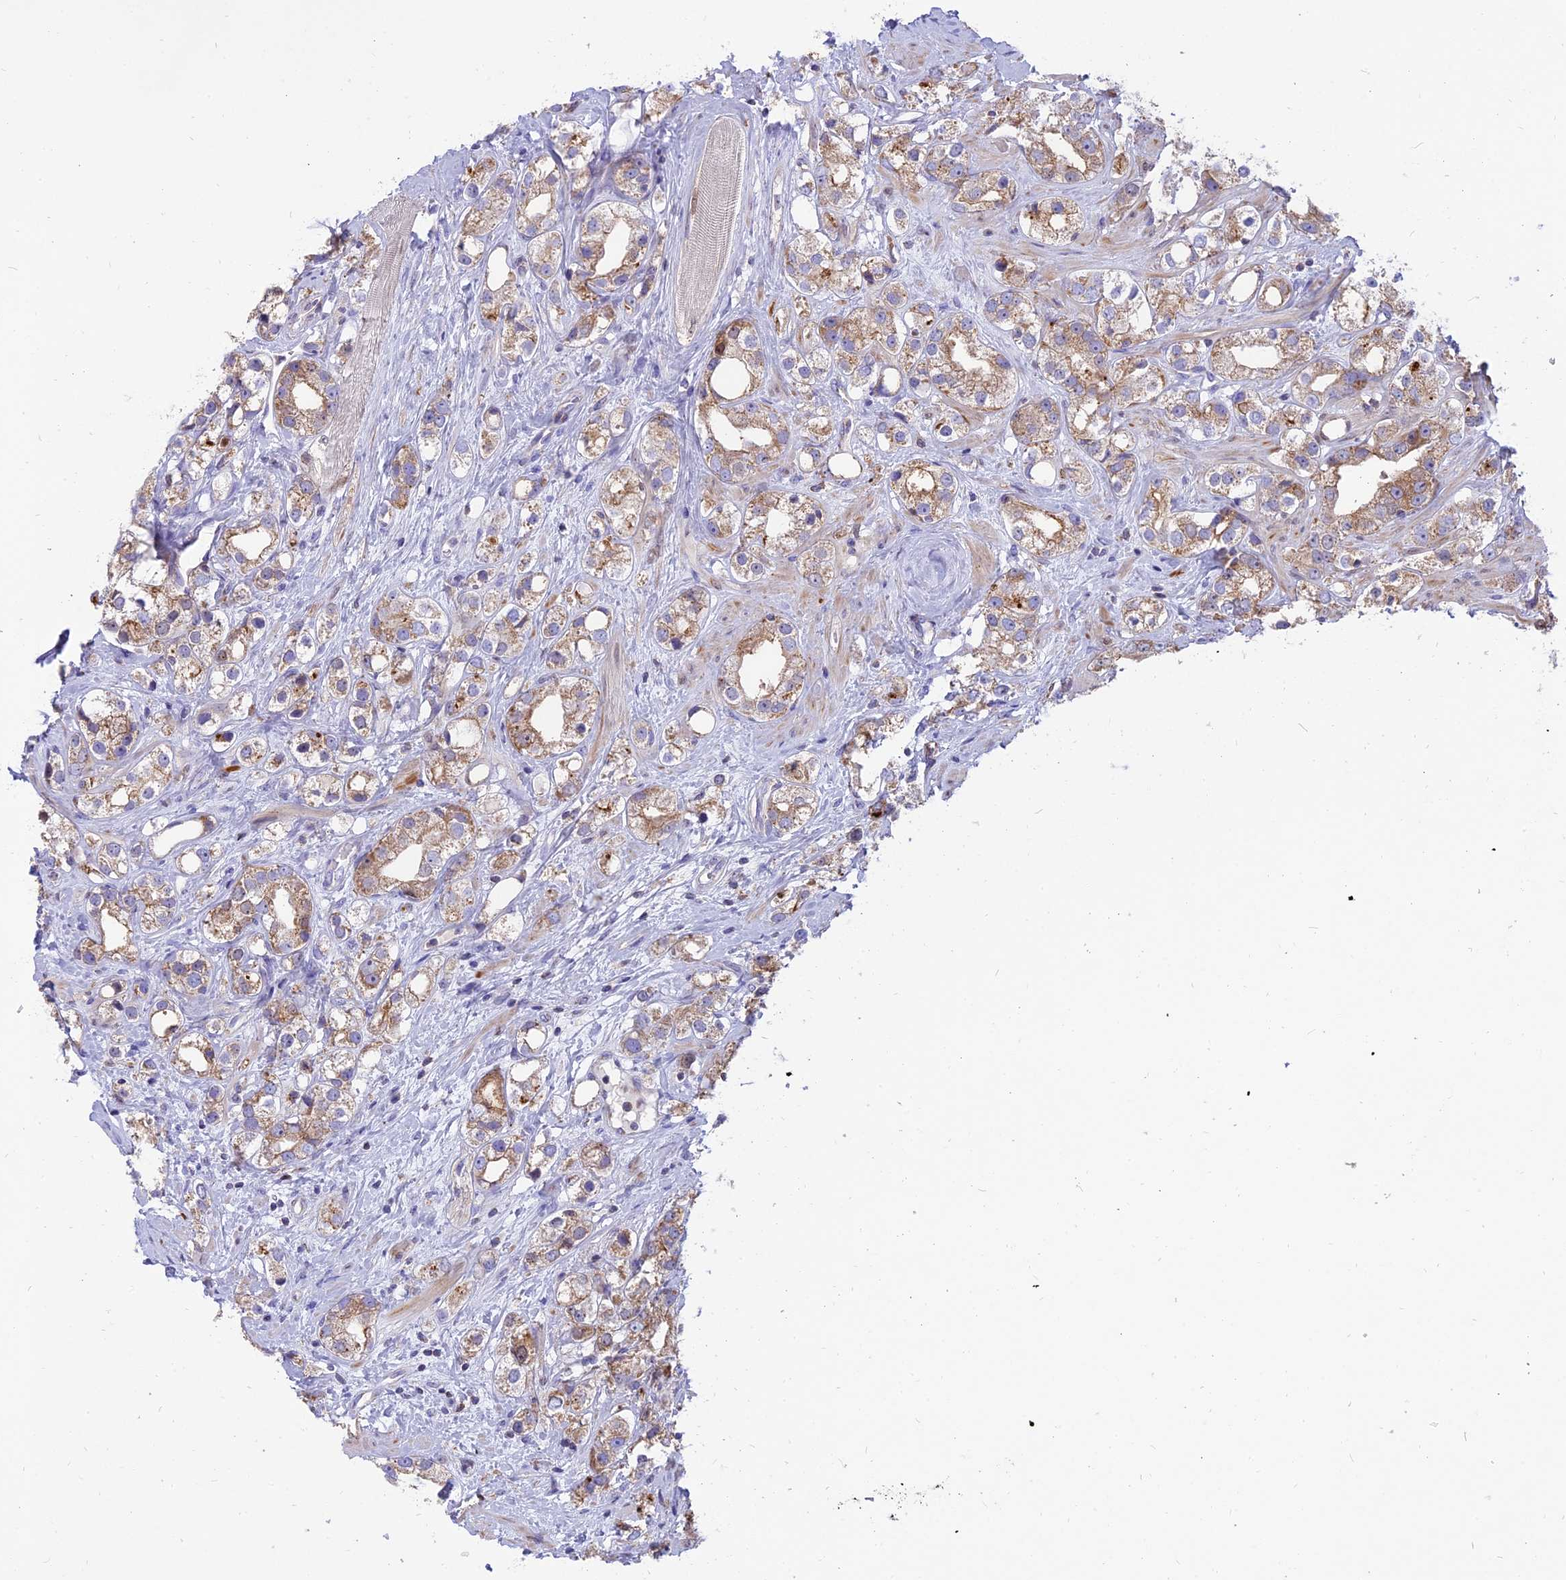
{"staining": {"intensity": "moderate", "quantity": ">75%", "location": "cytoplasmic/membranous"}, "tissue": "prostate cancer", "cell_type": "Tumor cells", "image_type": "cancer", "snomed": [{"axis": "morphology", "description": "Adenocarcinoma, NOS"}, {"axis": "topography", "description": "Prostate"}], "caption": "Adenocarcinoma (prostate) stained with immunohistochemistry (IHC) demonstrates moderate cytoplasmic/membranous expression in about >75% of tumor cells. The protein is shown in brown color, while the nuclei are stained blue.", "gene": "CENPV", "patient": {"sex": "male", "age": 79}}